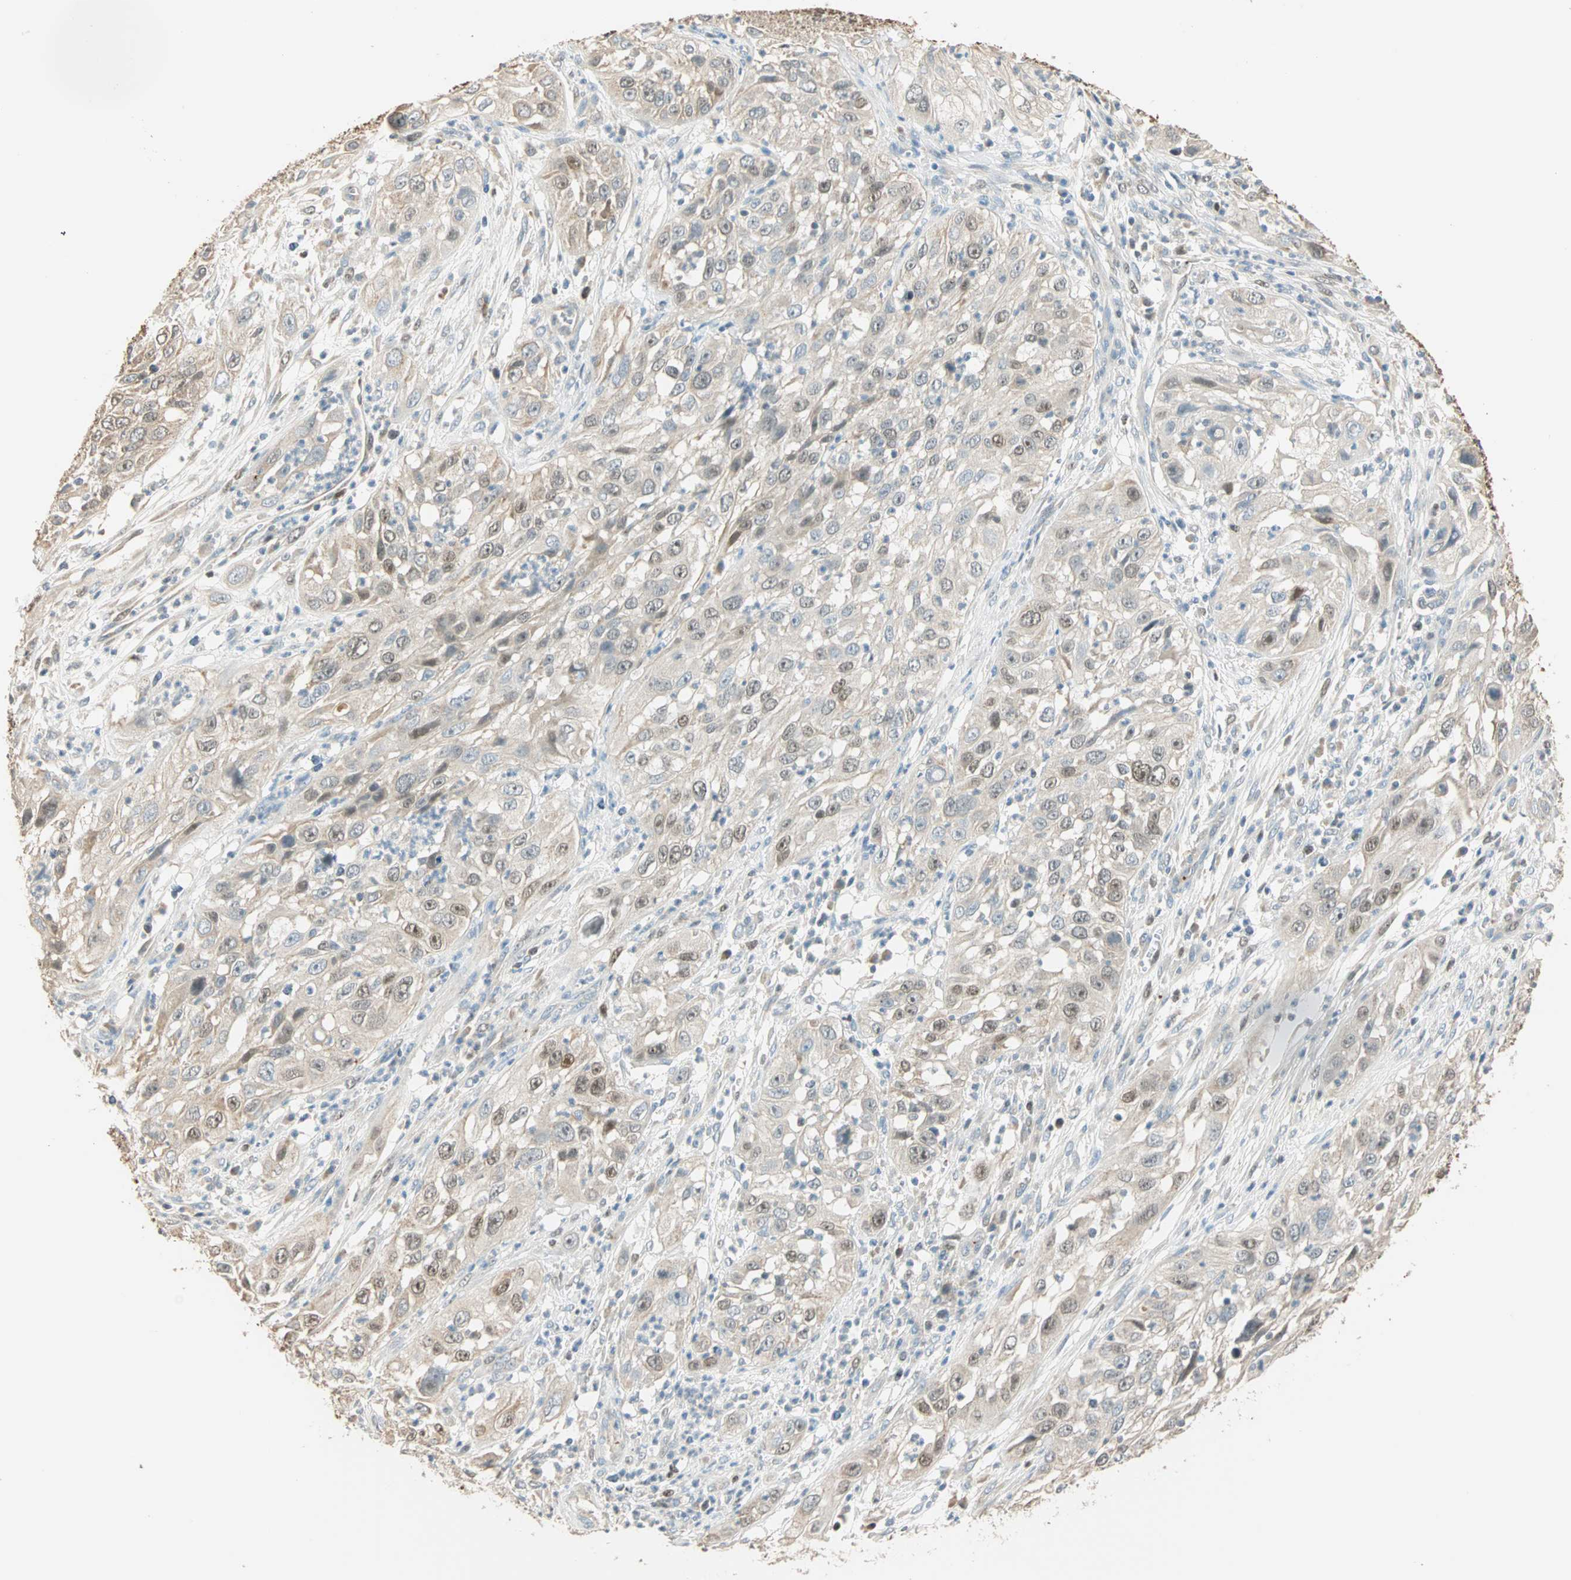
{"staining": {"intensity": "weak", "quantity": "25%-75%", "location": "cytoplasmic/membranous,nuclear"}, "tissue": "cervical cancer", "cell_type": "Tumor cells", "image_type": "cancer", "snomed": [{"axis": "morphology", "description": "Squamous cell carcinoma, NOS"}, {"axis": "topography", "description": "Cervix"}], "caption": "An image of squamous cell carcinoma (cervical) stained for a protein displays weak cytoplasmic/membranous and nuclear brown staining in tumor cells.", "gene": "RAD18", "patient": {"sex": "female", "age": 32}}